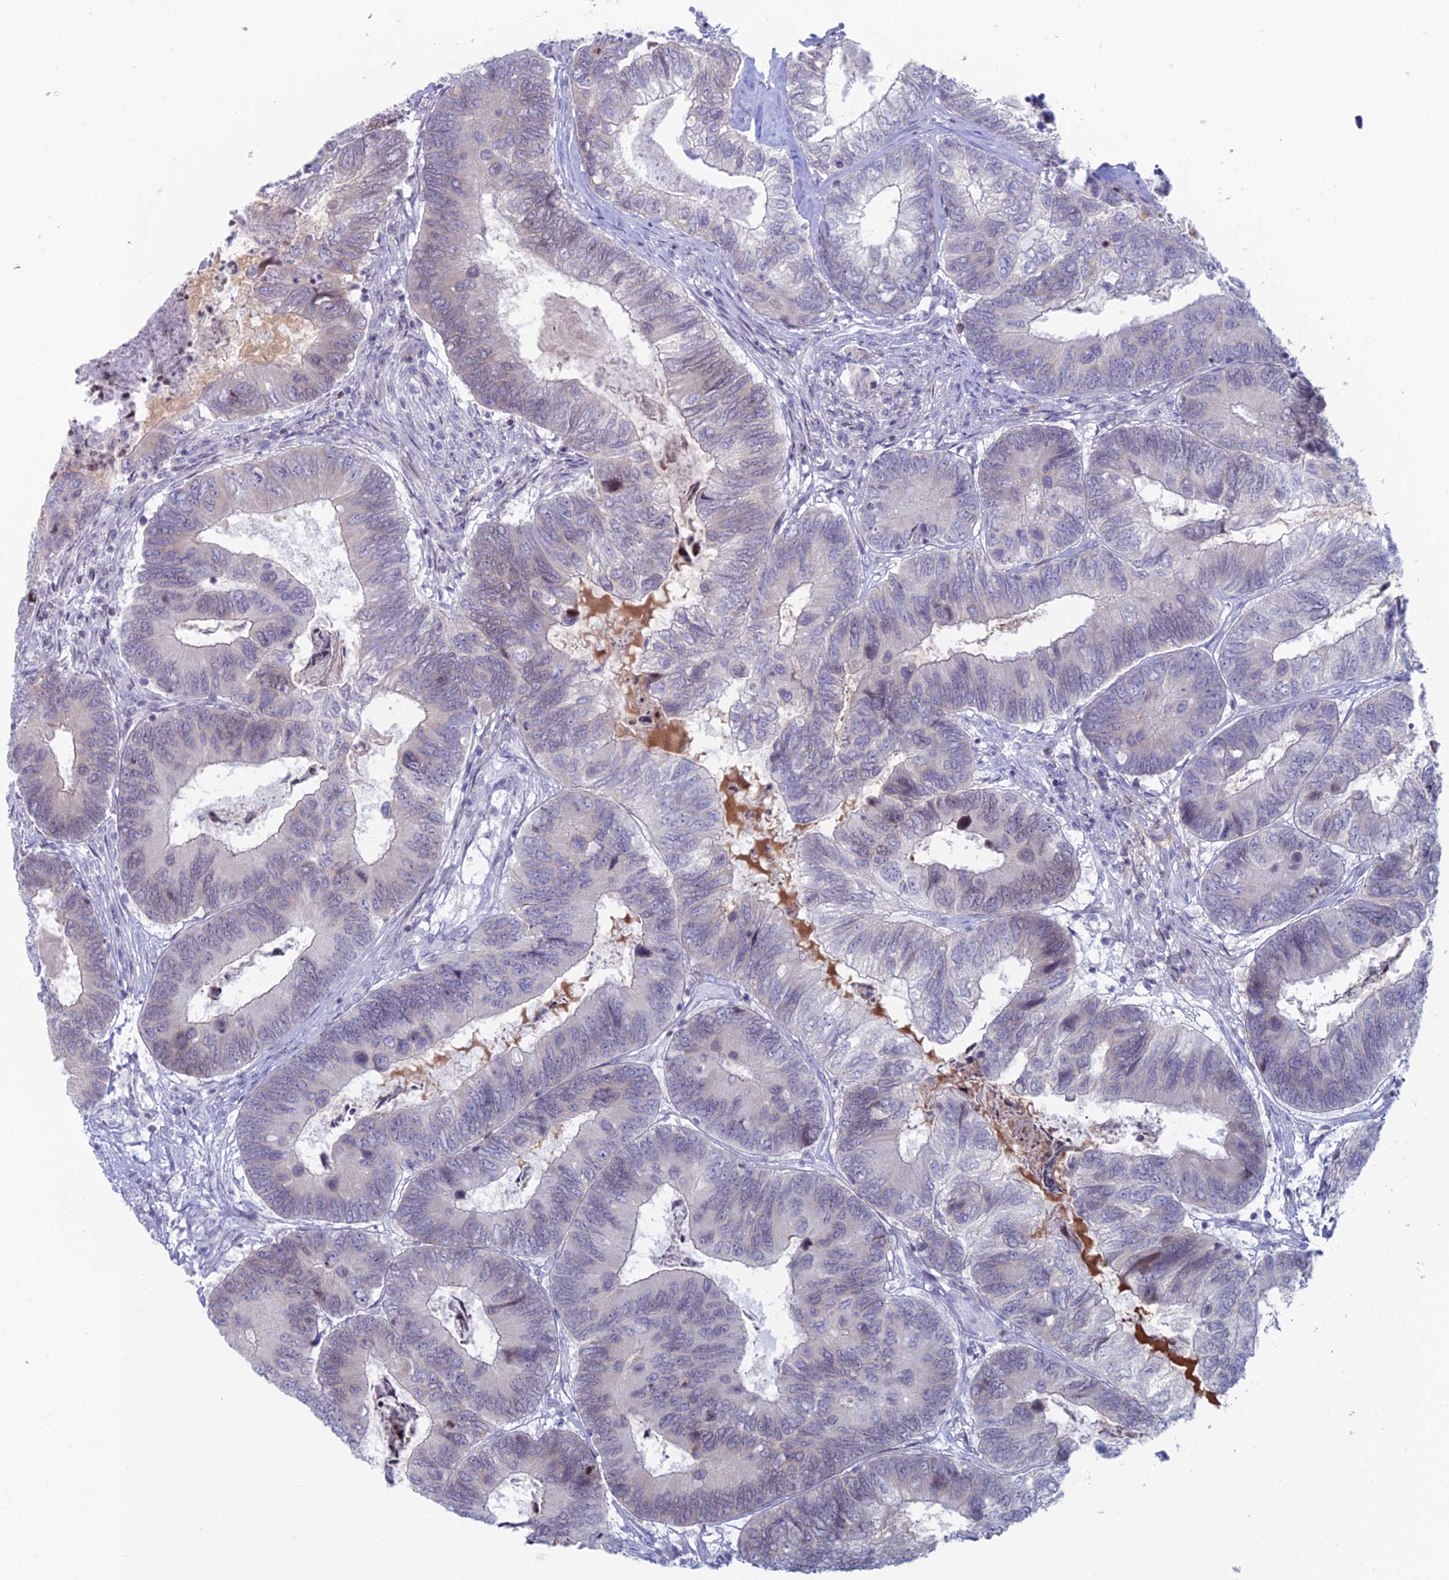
{"staining": {"intensity": "negative", "quantity": "none", "location": "none"}, "tissue": "colorectal cancer", "cell_type": "Tumor cells", "image_type": "cancer", "snomed": [{"axis": "morphology", "description": "Adenocarcinoma, NOS"}, {"axis": "topography", "description": "Colon"}], "caption": "This is a histopathology image of IHC staining of colorectal cancer (adenocarcinoma), which shows no positivity in tumor cells. (Immunohistochemistry, brightfield microscopy, high magnification).", "gene": "CERS6", "patient": {"sex": "female", "age": 67}}